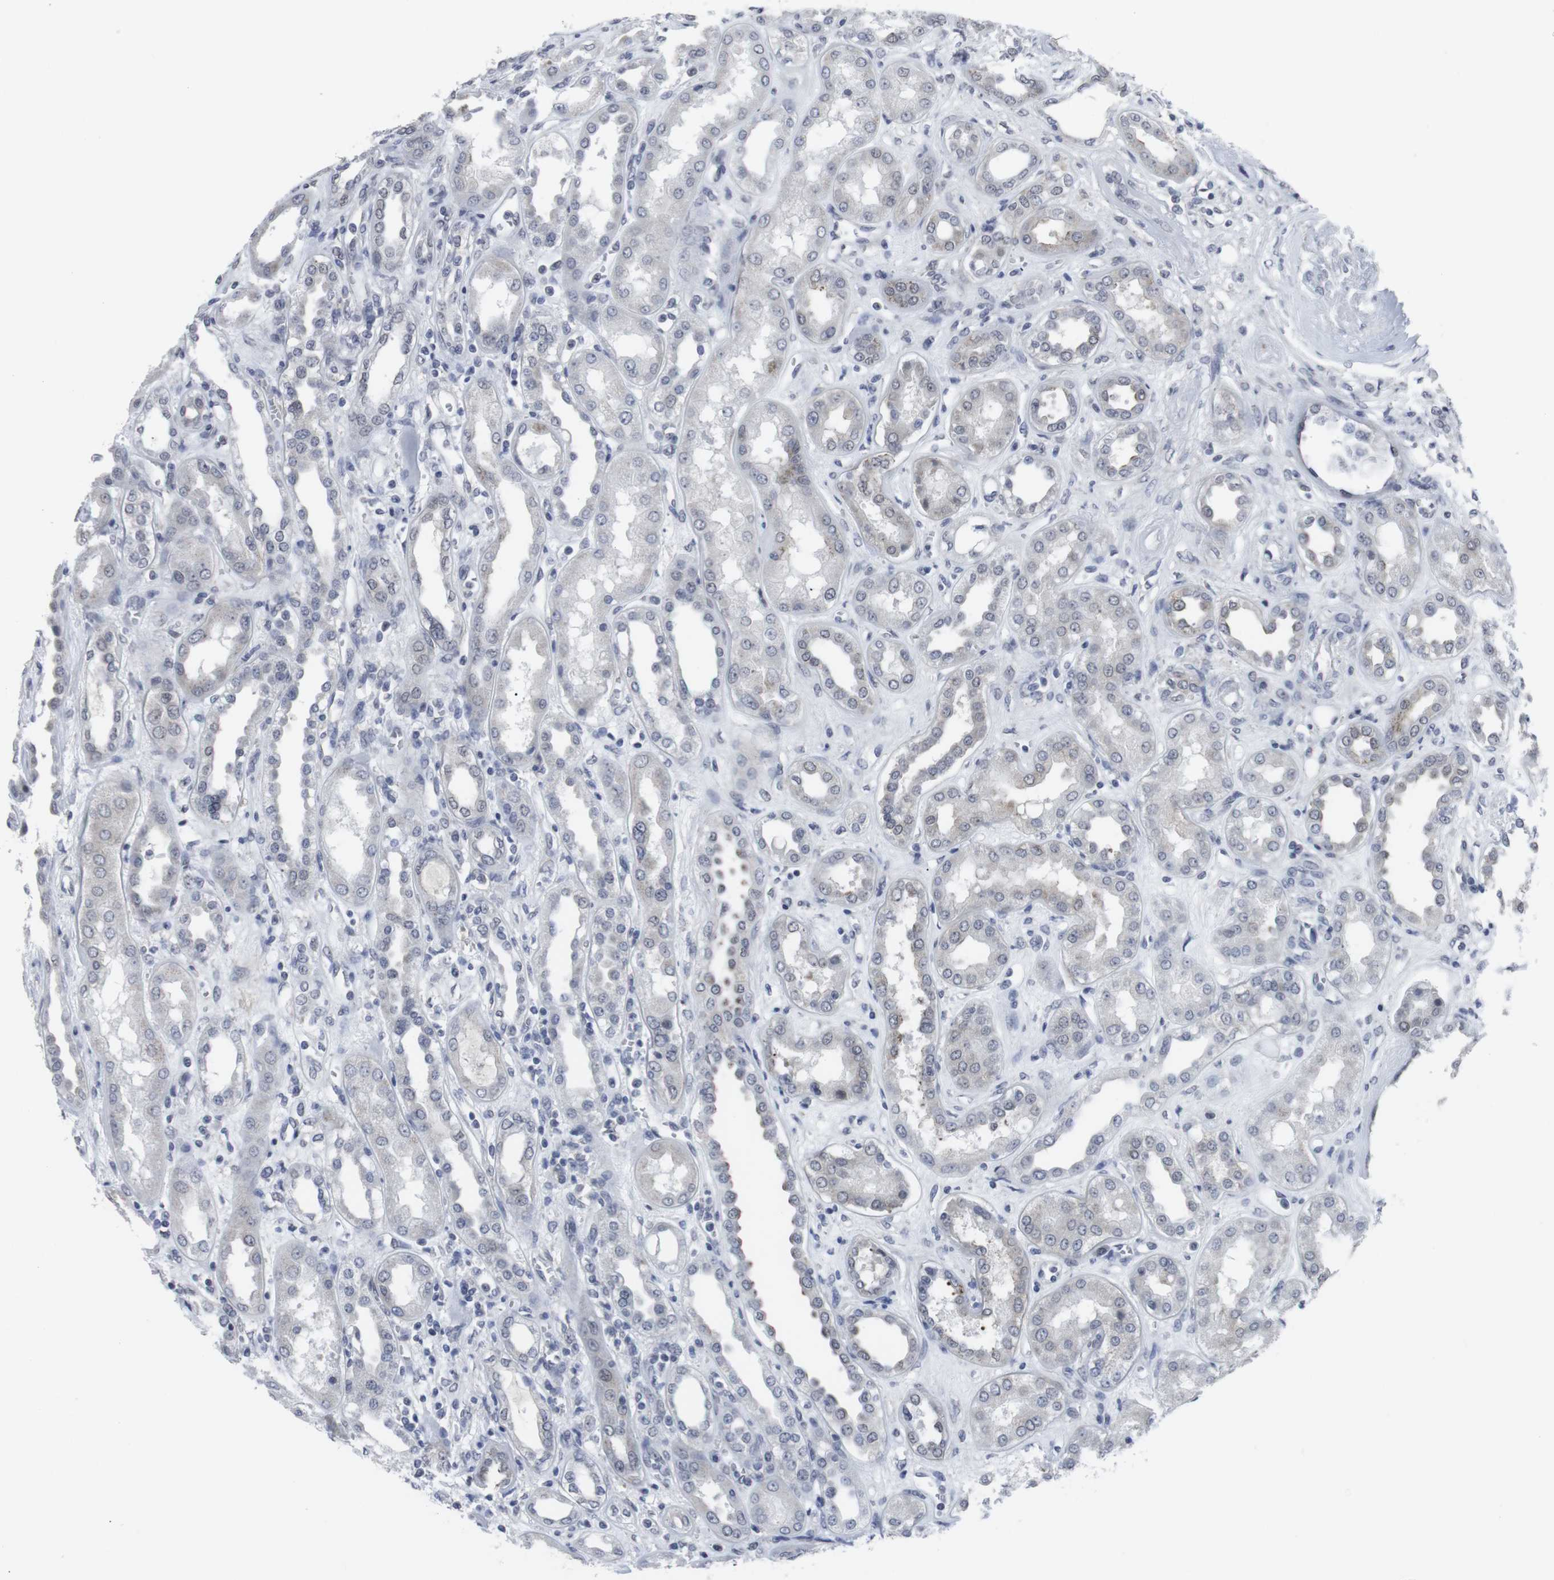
{"staining": {"intensity": "negative", "quantity": "none", "location": "none"}, "tissue": "kidney", "cell_type": "Cells in glomeruli", "image_type": "normal", "snomed": [{"axis": "morphology", "description": "Normal tissue, NOS"}, {"axis": "topography", "description": "Kidney"}], "caption": "High power microscopy histopathology image of an immunohistochemistry image of unremarkable kidney, revealing no significant expression in cells in glomeruli.", "gene": "GEMIN2", "patient": {"sex": "male", "age": 59}}